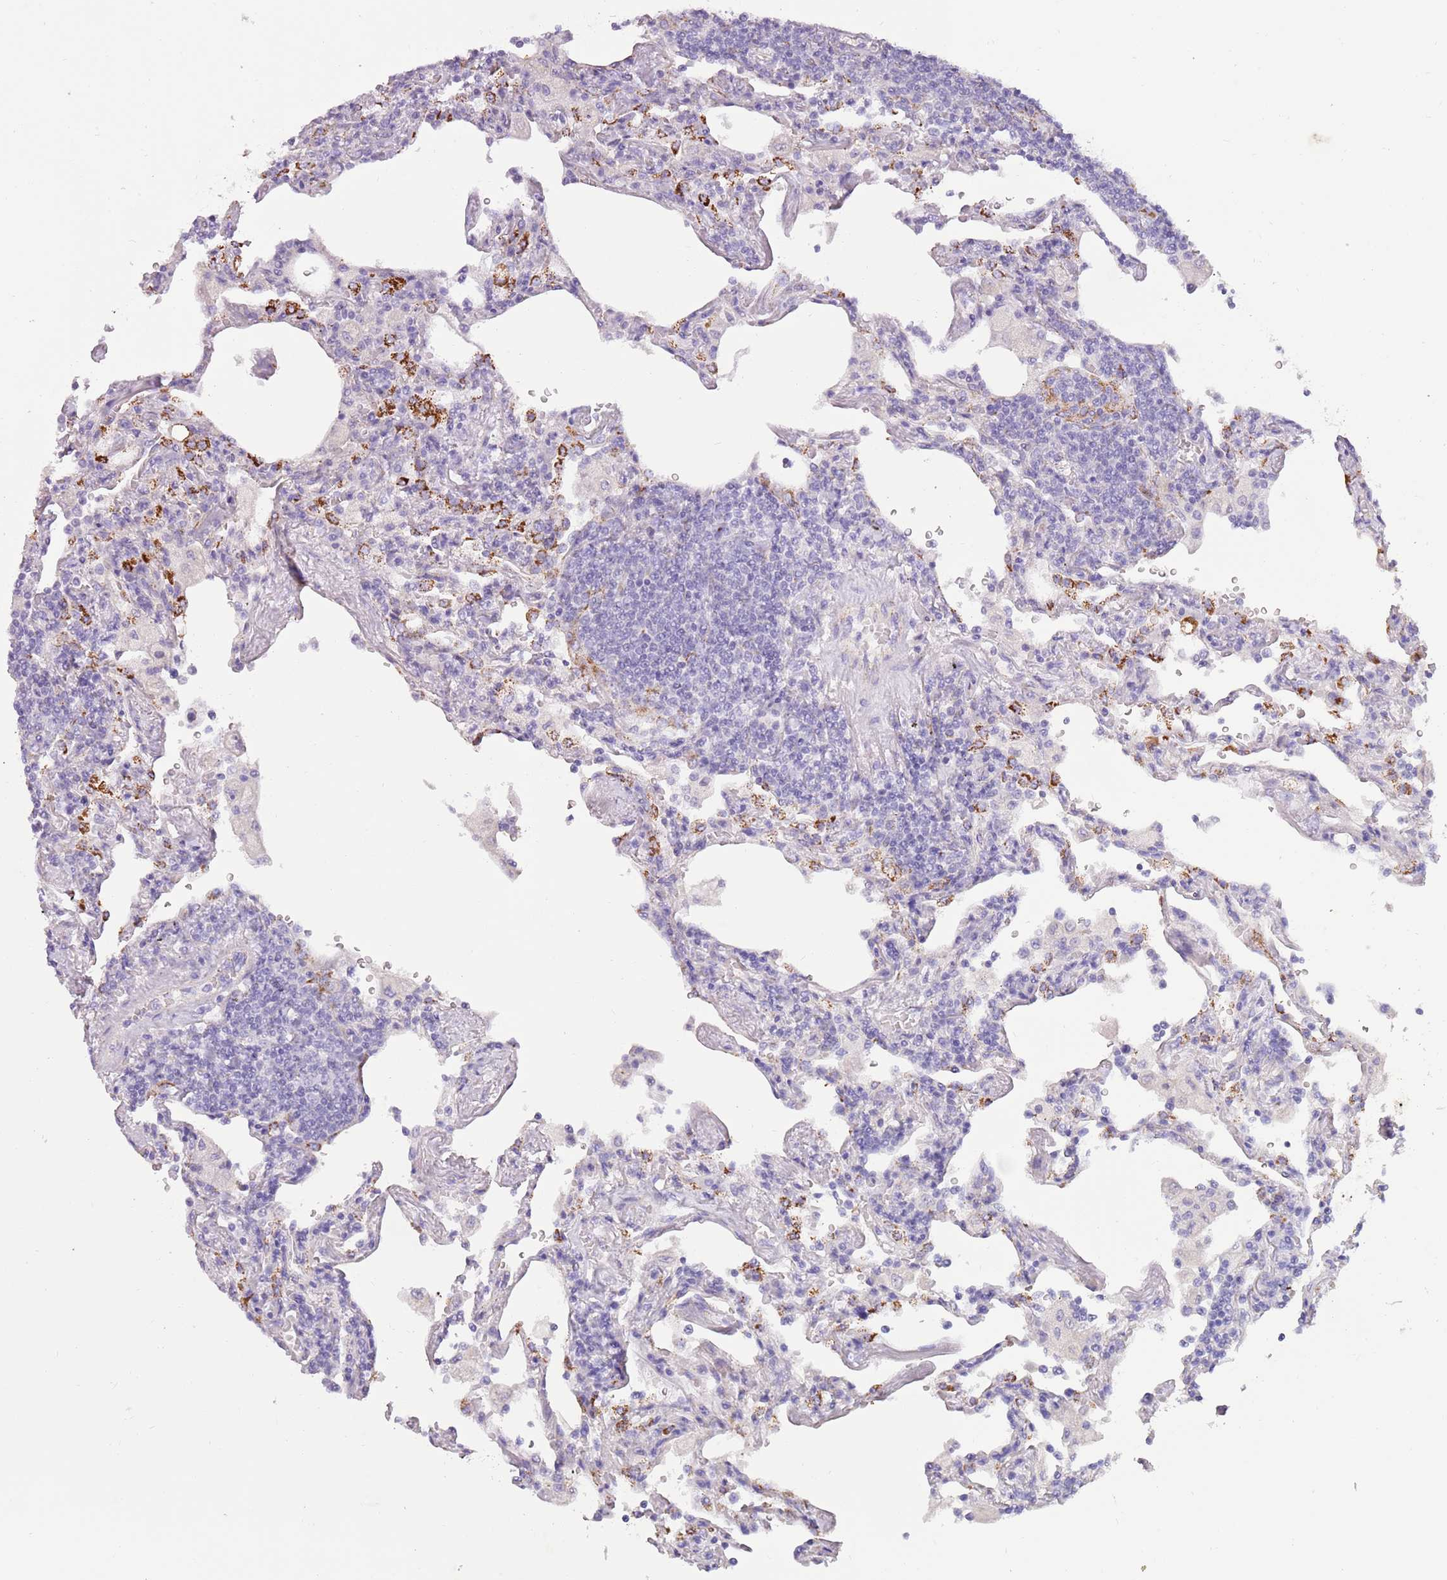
{"staining": {"intensity": "negative", "quantity": "none", "location": "none"}, "tissue": "lymphoma", "cell_type": "Tumor cells", "image_type": "cancer", "snomed": [{"axis": "morphology", "description": "Malignant lymphoma, non-Hodgkin's type, Low grade"}, {"axis": "topography", "description": "Lung"}], "caption": "Photomicrograph shows no protein positivity in tumor cells of lymphoma tissue.", "gene": "RNF222", "patient": {"sex": "female", "age": 71}}